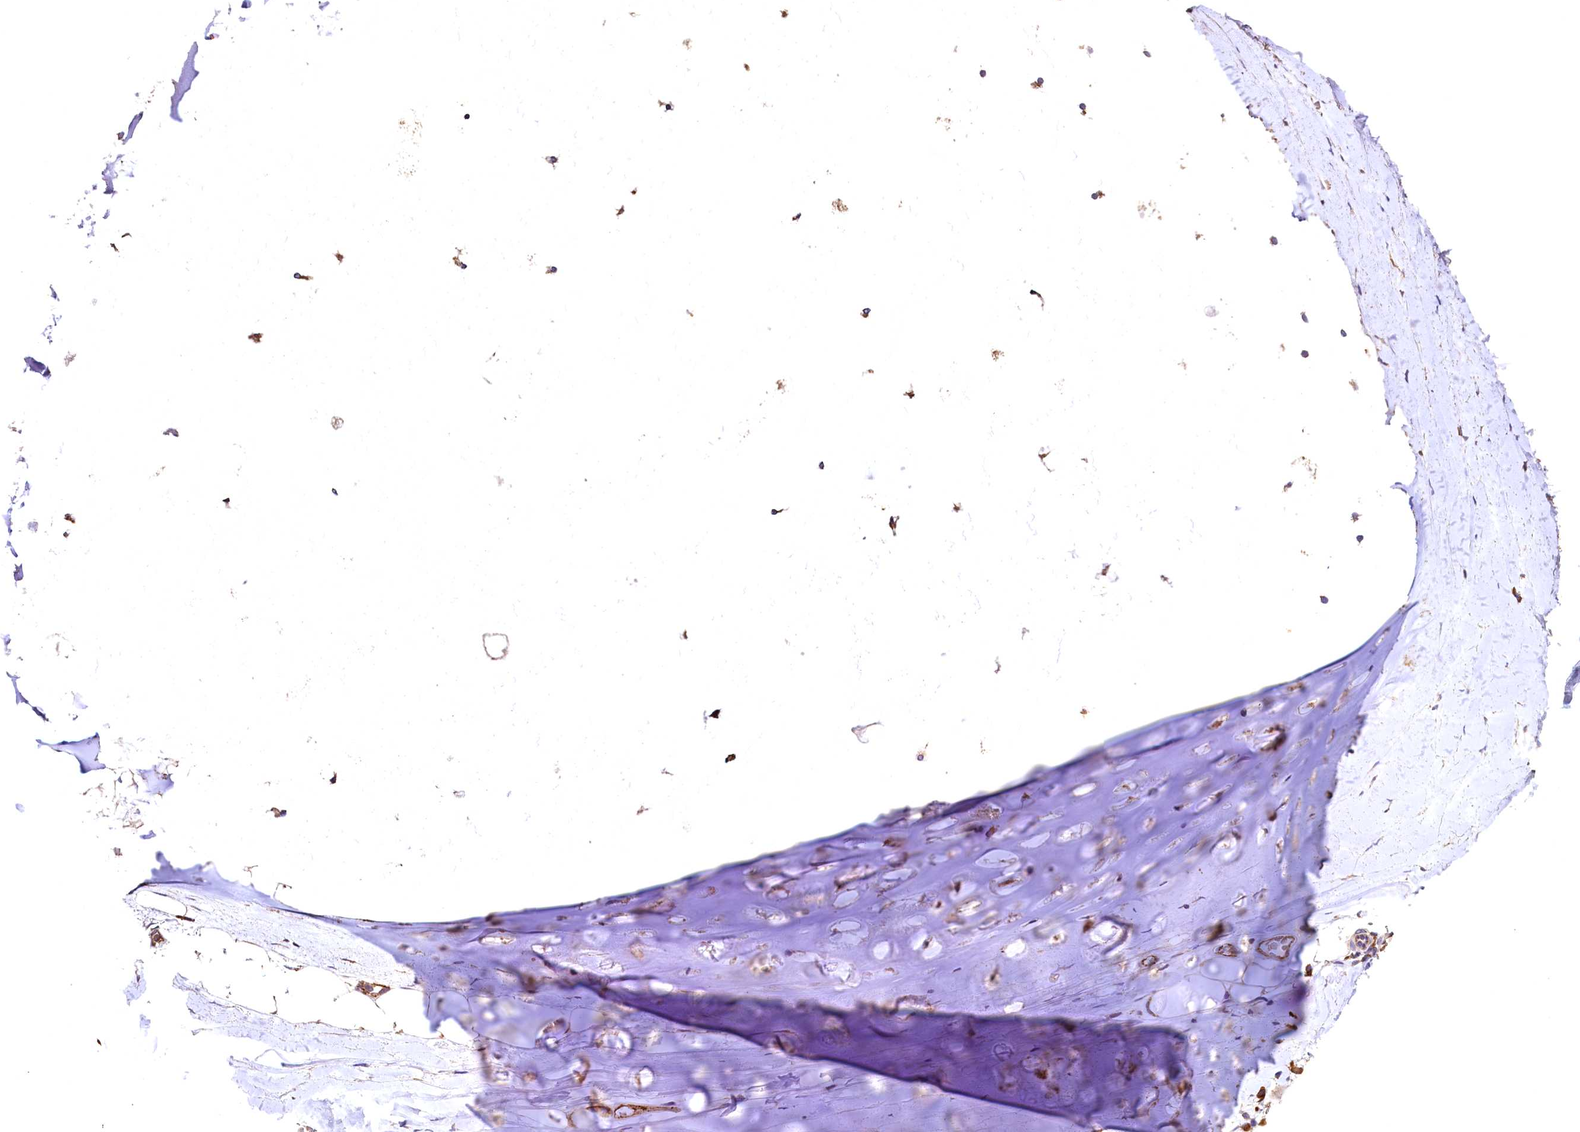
{"staining": {"intensity": "negative", "quantity": "none", "location": "none"}, "tissue": "adipose tissue", "cell_type": "Adipocytes", "image_type": "normal", "snomed": [{"axis": "morphology", "description": "Normal tissue, NOS"}, {"axis": "topography", "description": "Lymph node"}, {"axis": "topography", "description": "Bronchus"}], "caption": "An image of adipose tissue stained for a protein exhibits no brown staining in adipocytes. (Immunohistochemistry, brightfield microscopy, high magnification).", "gene": "RASSF1", "patient": {"sex": "male", "age": 63}}